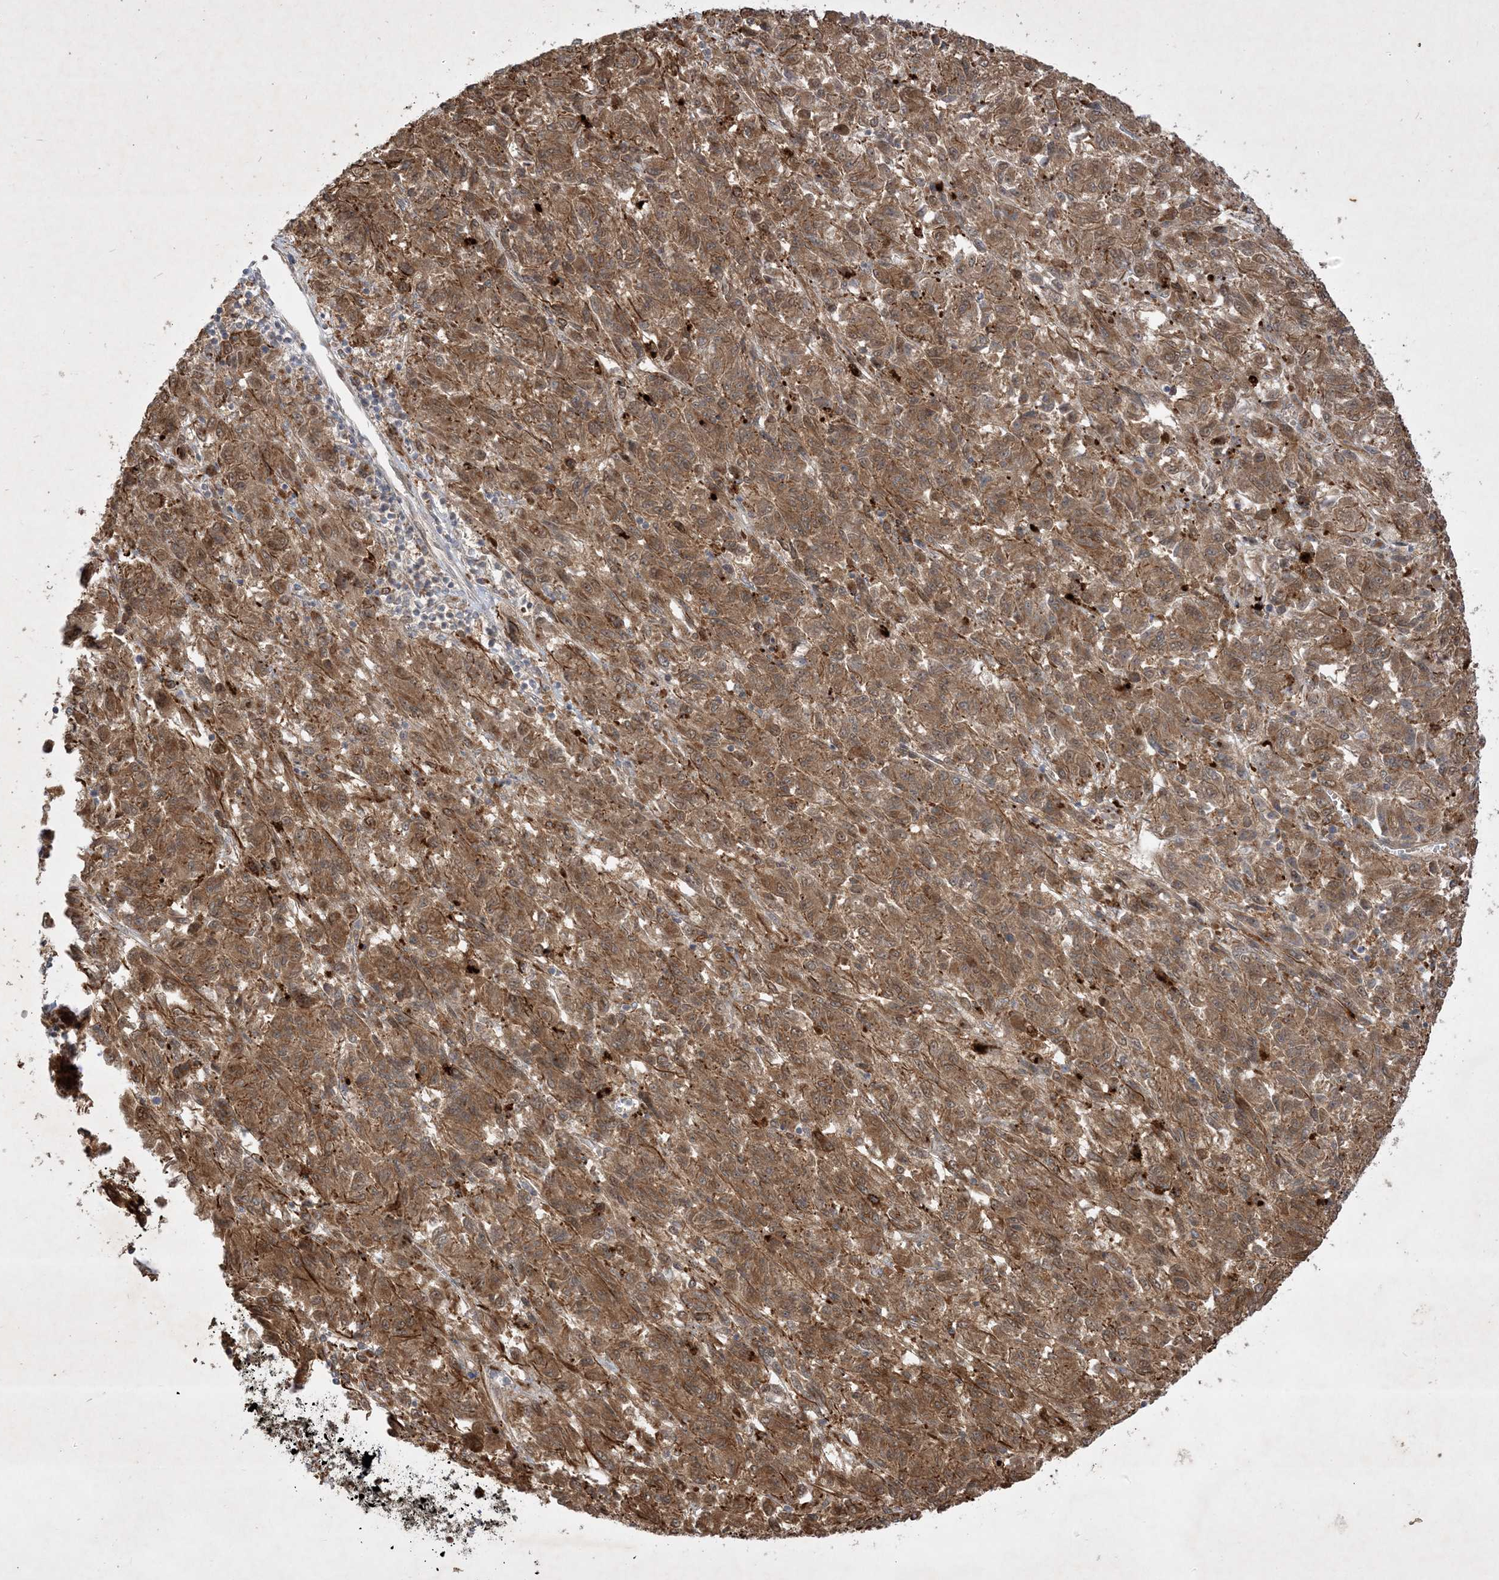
{"staining": {"intensity": "moderate", "quantity": ">75%", "location": "cytoplasmic/membranous"}, "tissue": "melanoma", "cell_type": "Tumor cells", "image_type": "cancer", "snomed": [{"axis": "morphology", "description": "Malignant melanoma, Metastatic site"}, {"axis": "topography", "description": "Lung"}], "caption": "Moderate cytoplasmic/membranous protein expression is identified in approximately >75% of tumor cells in malignant melanoma (metastatic site).", "gene": "IFT57", "patient": {"sex": "male", "age": 64}}